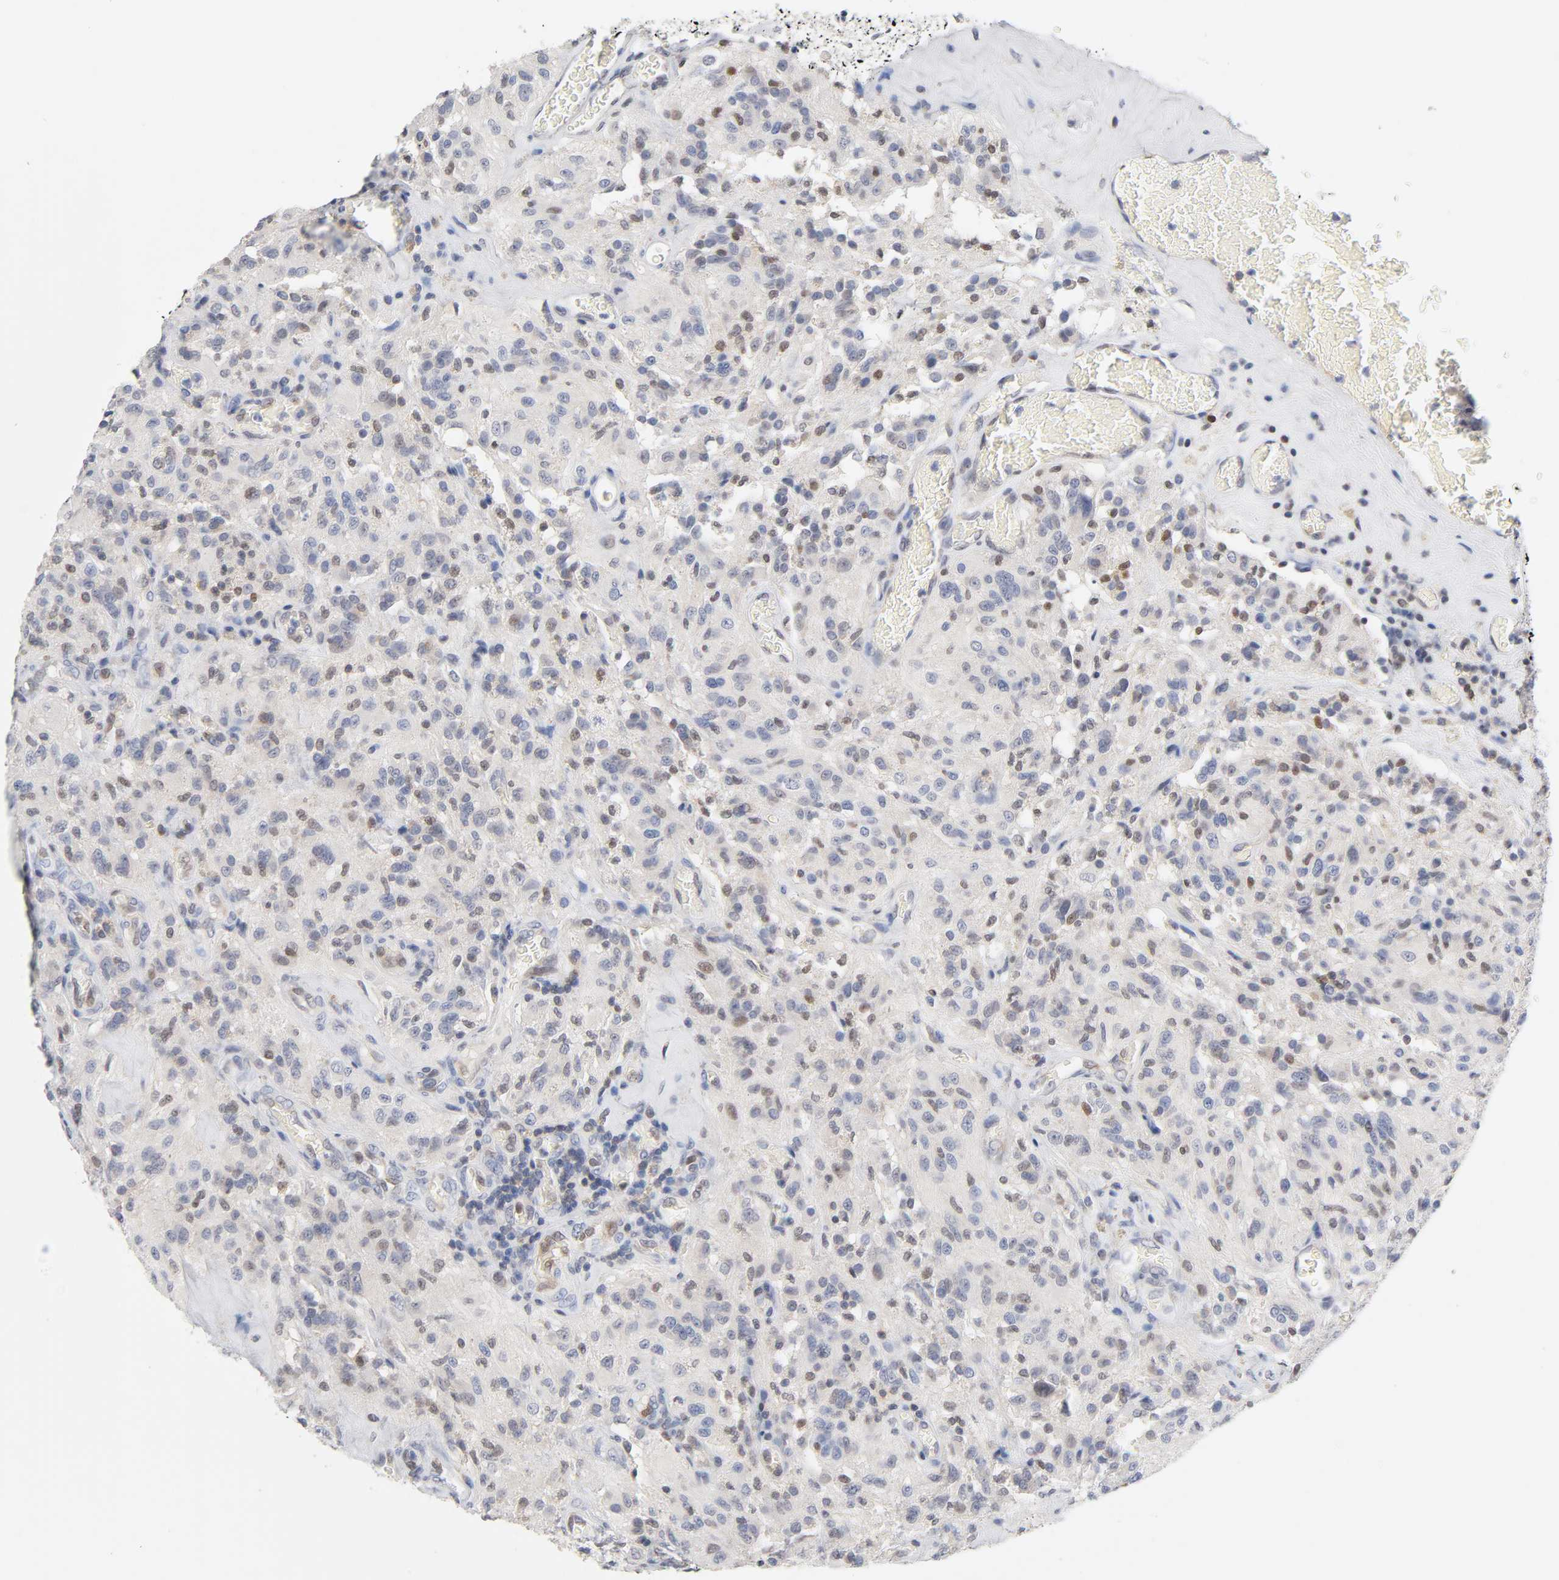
{"staining": {"intensity": "moderate", "quantity": "<25%", "location": "nuclear"}, "tissue": "glioma", "cell_type": "Tumor cells", "image_type": "cancer", "snomed": [{"axis": "morphology", "description": "Normal tissue, NOS"}, {"axis": "morphology", "description": "Glioma, malignant, High grade"}, {"axis": "topography", "description": "Cerebral cortex"}], "caption": "Malignant high-grade glioma stained for a protein exhibits moderate nuclear positivity in tumor cells. Using DAB (3,3'-diaminobenzidine) (brown) and hematoxylin (blue) stains, captured at high magnification using brightfield microscopy.", "gene": "NFATC1", "patient": {"sex": "male", "age": 56}}